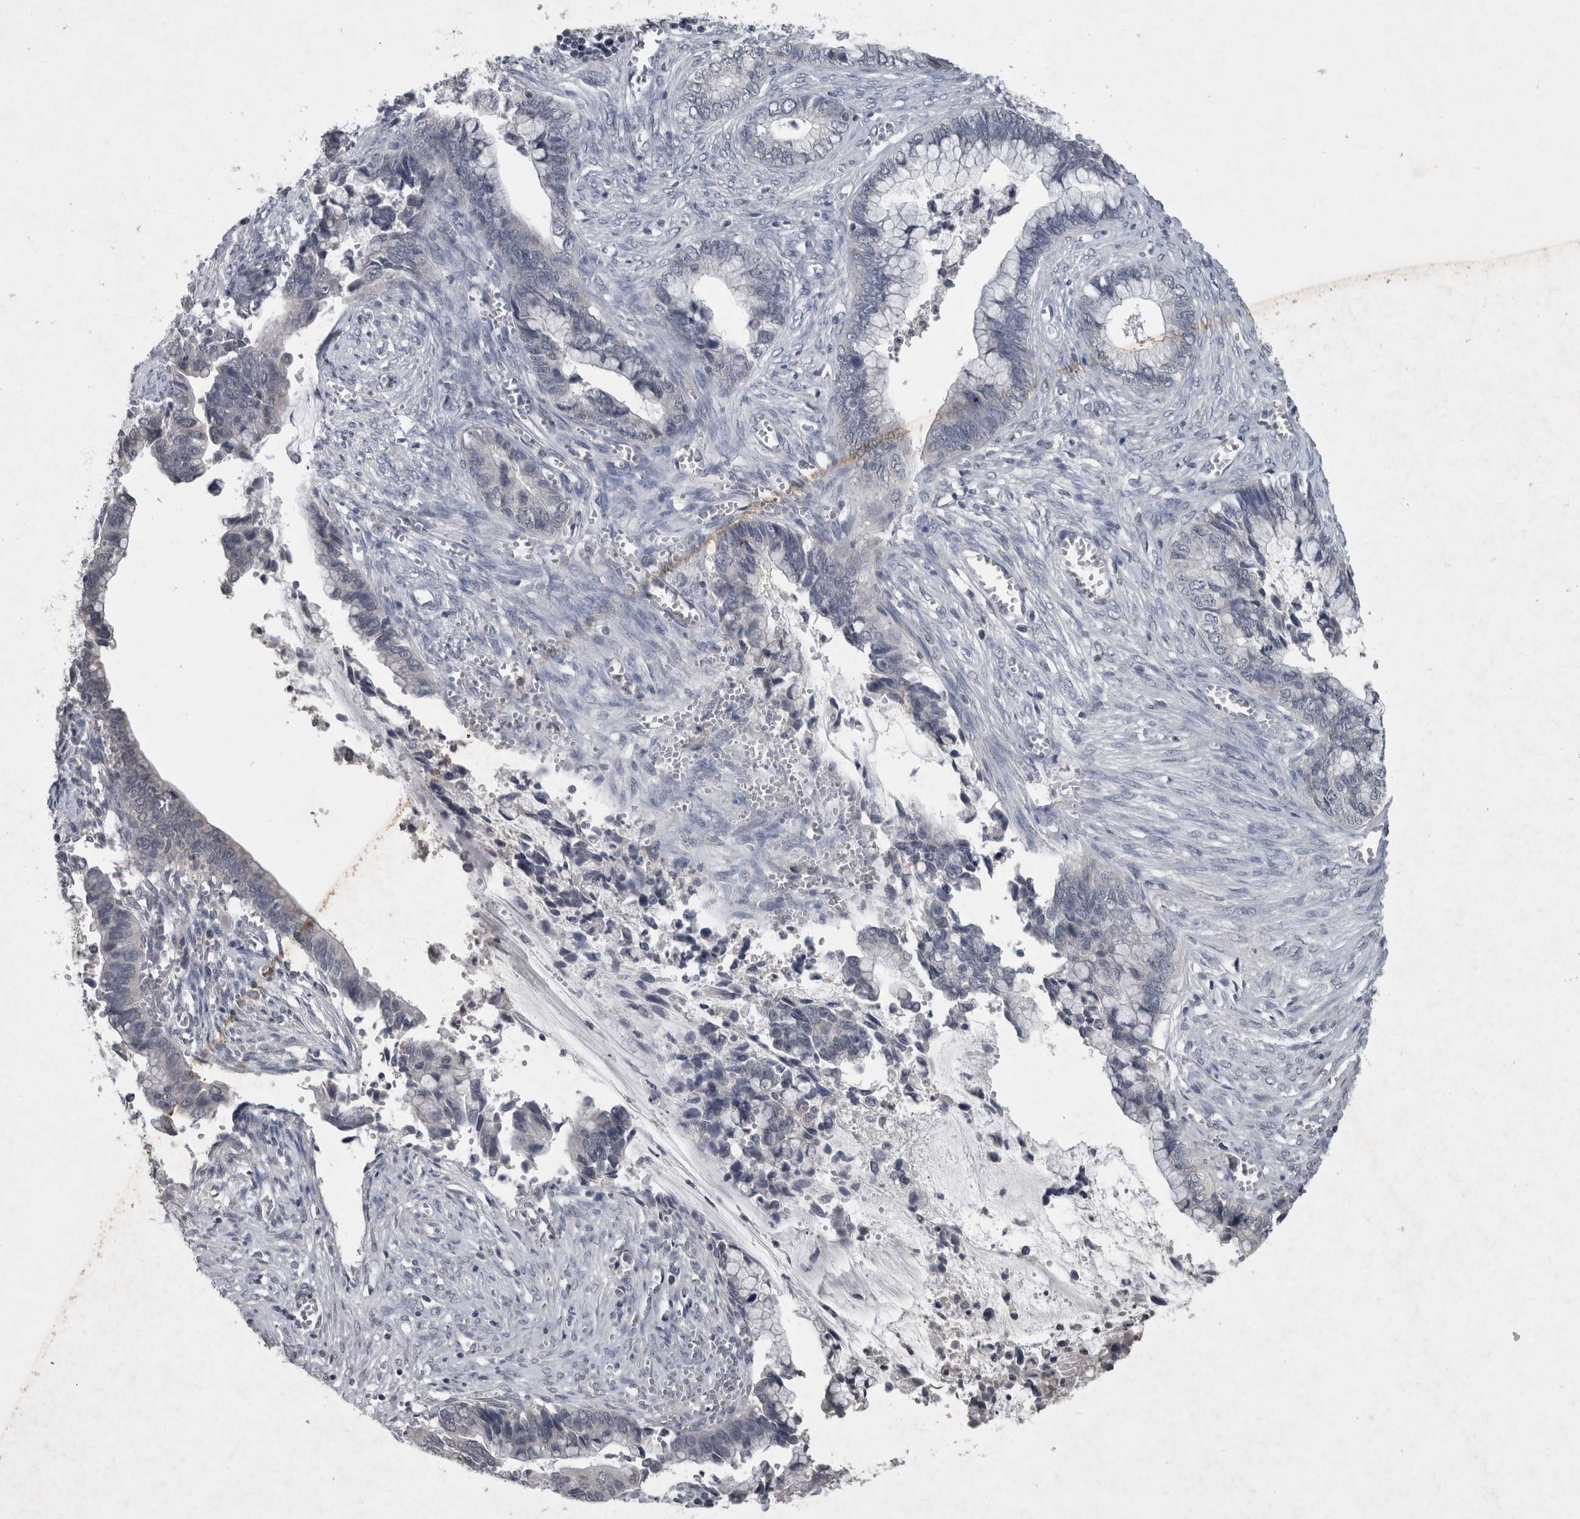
{"staining": {"intensity": "negative", "quantity": "none", "location": "none"}, "tissue": "cervical cancer", "cell_type": "Tumor cells", "image_type": "cancer", "snomed": [{"axis": "morphology", "description": "Adenocarcinoma, NOS"}, {"axis": "topography", "description": "Cervix"}], "caption": "The immunohistochemistry (IHC) micrograph has no significant positivity in tumor cells of cervical cancer (adenocarcinoma) tissue.", "gene": "WNT7A", "patient": {"sex": "female", "age": 44}}